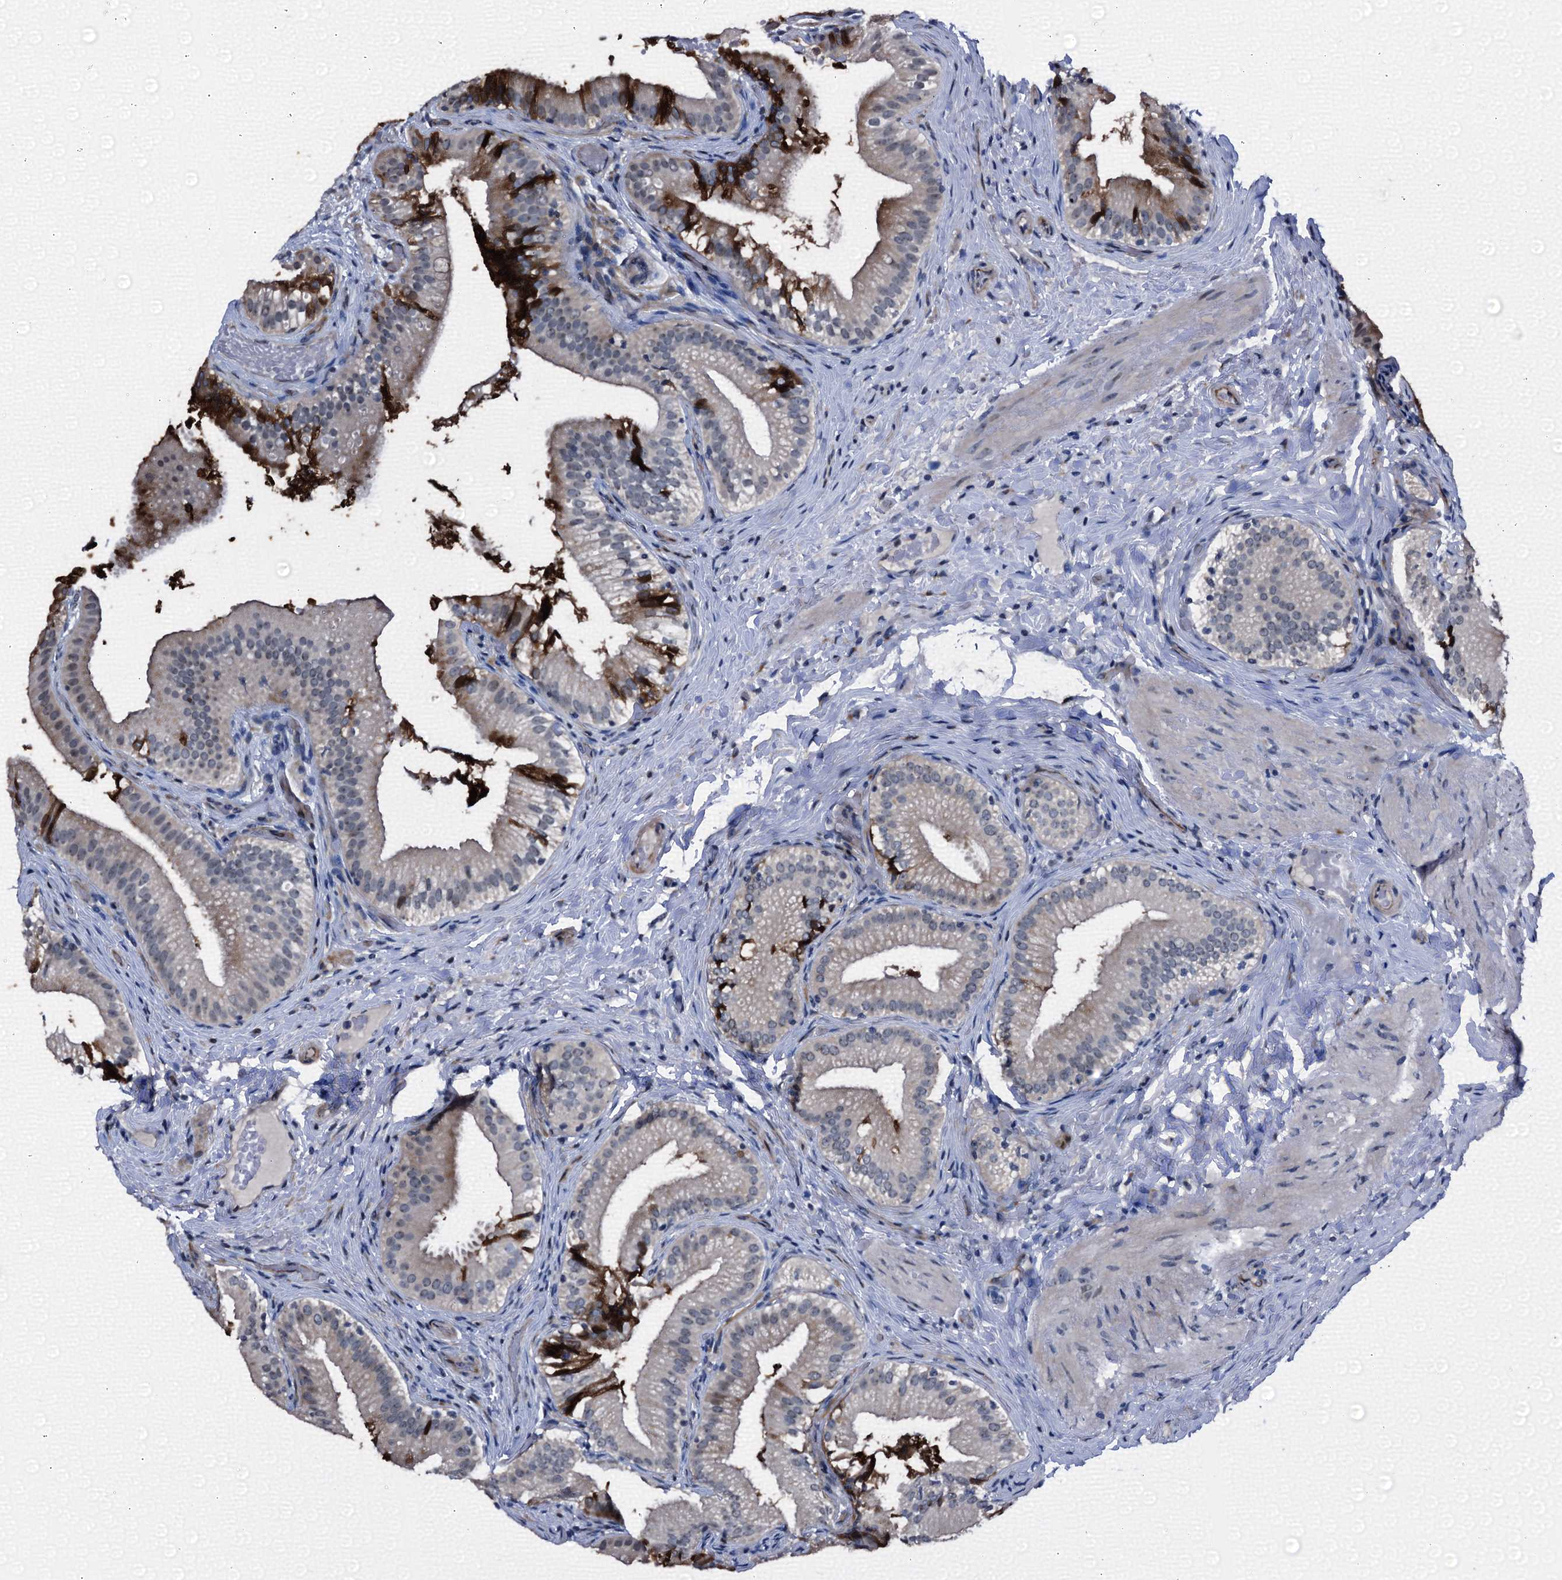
{"staining": {"intensity": "strong", "quantity": "<25%", "location": "cytoplasmic/membranous,nuclear"}, "tissue": "gallbladder", "cell_type": "Glandular cells", "image_type": "normal", "snomed": [{"axis": "morphology", "description": "Normal tissue, NOS"}, {"axis": "topography", "description": "Gallbladder"}], "caption": "IHC of unremarkable human gallbladder demonstrates medium levels of strong cytoplasmic/membranous,nuclear positivity in approximately <25% of glandular cells. (IHC, brightfield microscopy, high magnification).", "gene": "EMG1", "patient": {"sex": "female", "age": 30}}